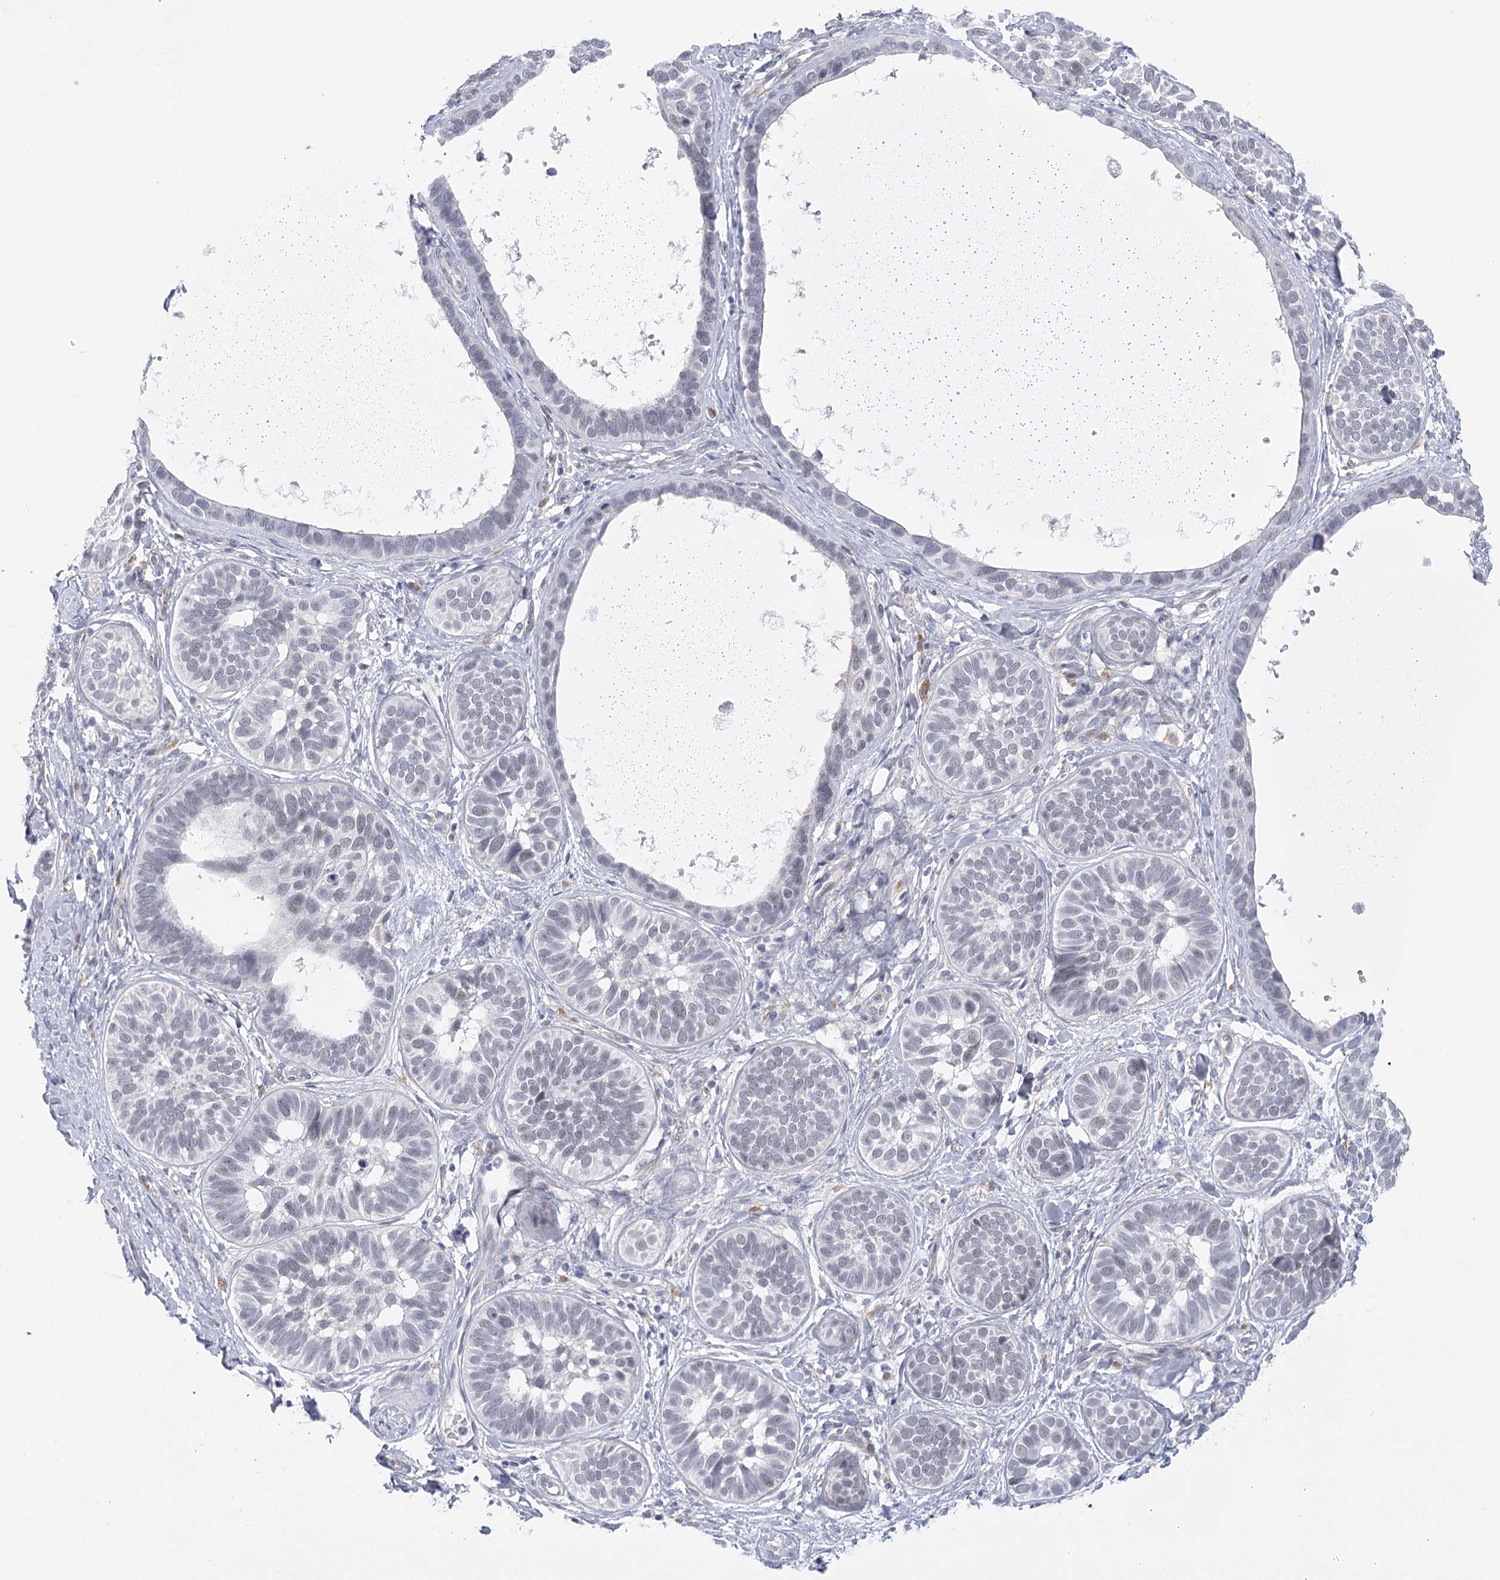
{"staining": {"intensity": "negative", "quantity": "none", "location": "none"}, "tissue": "skin cancer", "cell_type": "Tumor cells", "image_type": "cancer", "snomed": [{"axis": "morphology", "description": "Basal cell carcinoma"}, {"axis": "topography", "description": "Skin"}], "caption": "This is an IHC photomicrograph of human skin basal cell carcinoma. There is no expression in tumor cells.", "gene": "FAM76B", "patient": {"sex": "male", "age": 62}}